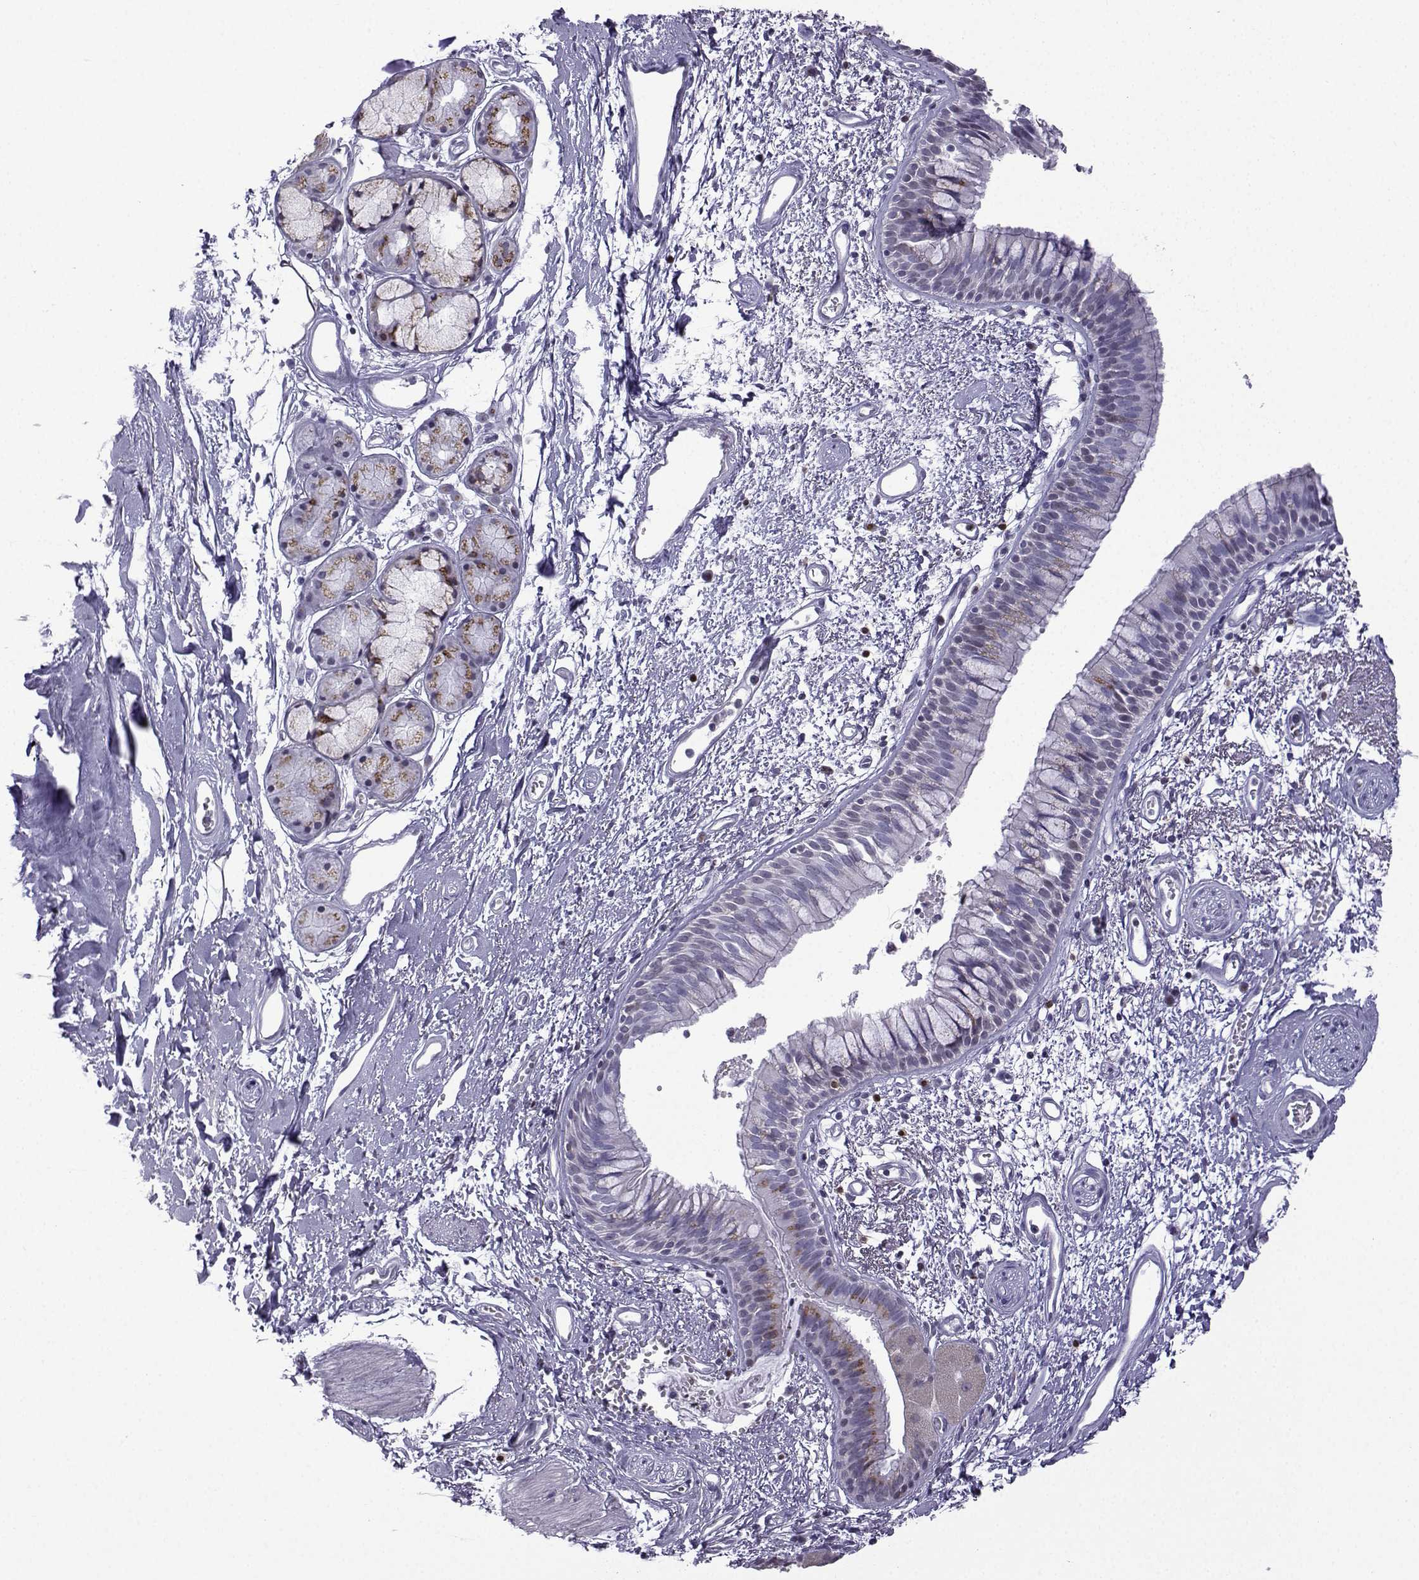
{"staining": {"intensity": "moderate", "quantity": "<25%", "location": "cytoplasmic/membranous"}, "tissue": "bronchus", "cell_type": "Respiratory epithelial cells", "image_type": "normal", "snomed": [{"axis": "morphology", "description": "Normal tissue, NOS"}, {"axis": "topography", "description": "Cartilage tissue"}, {"axis": "topography", "description": "Bronchus"}], "caption": "Protein staining of normal bronchus displays moderate cytoplasmic/membranous expression in approximately <25% of respiratory epithelial cells. (DAB IHC, brown staining for protein, blue staining for nuclei).", "gene": "HTR7", "patient": {"sex": "male", "age": 66}}